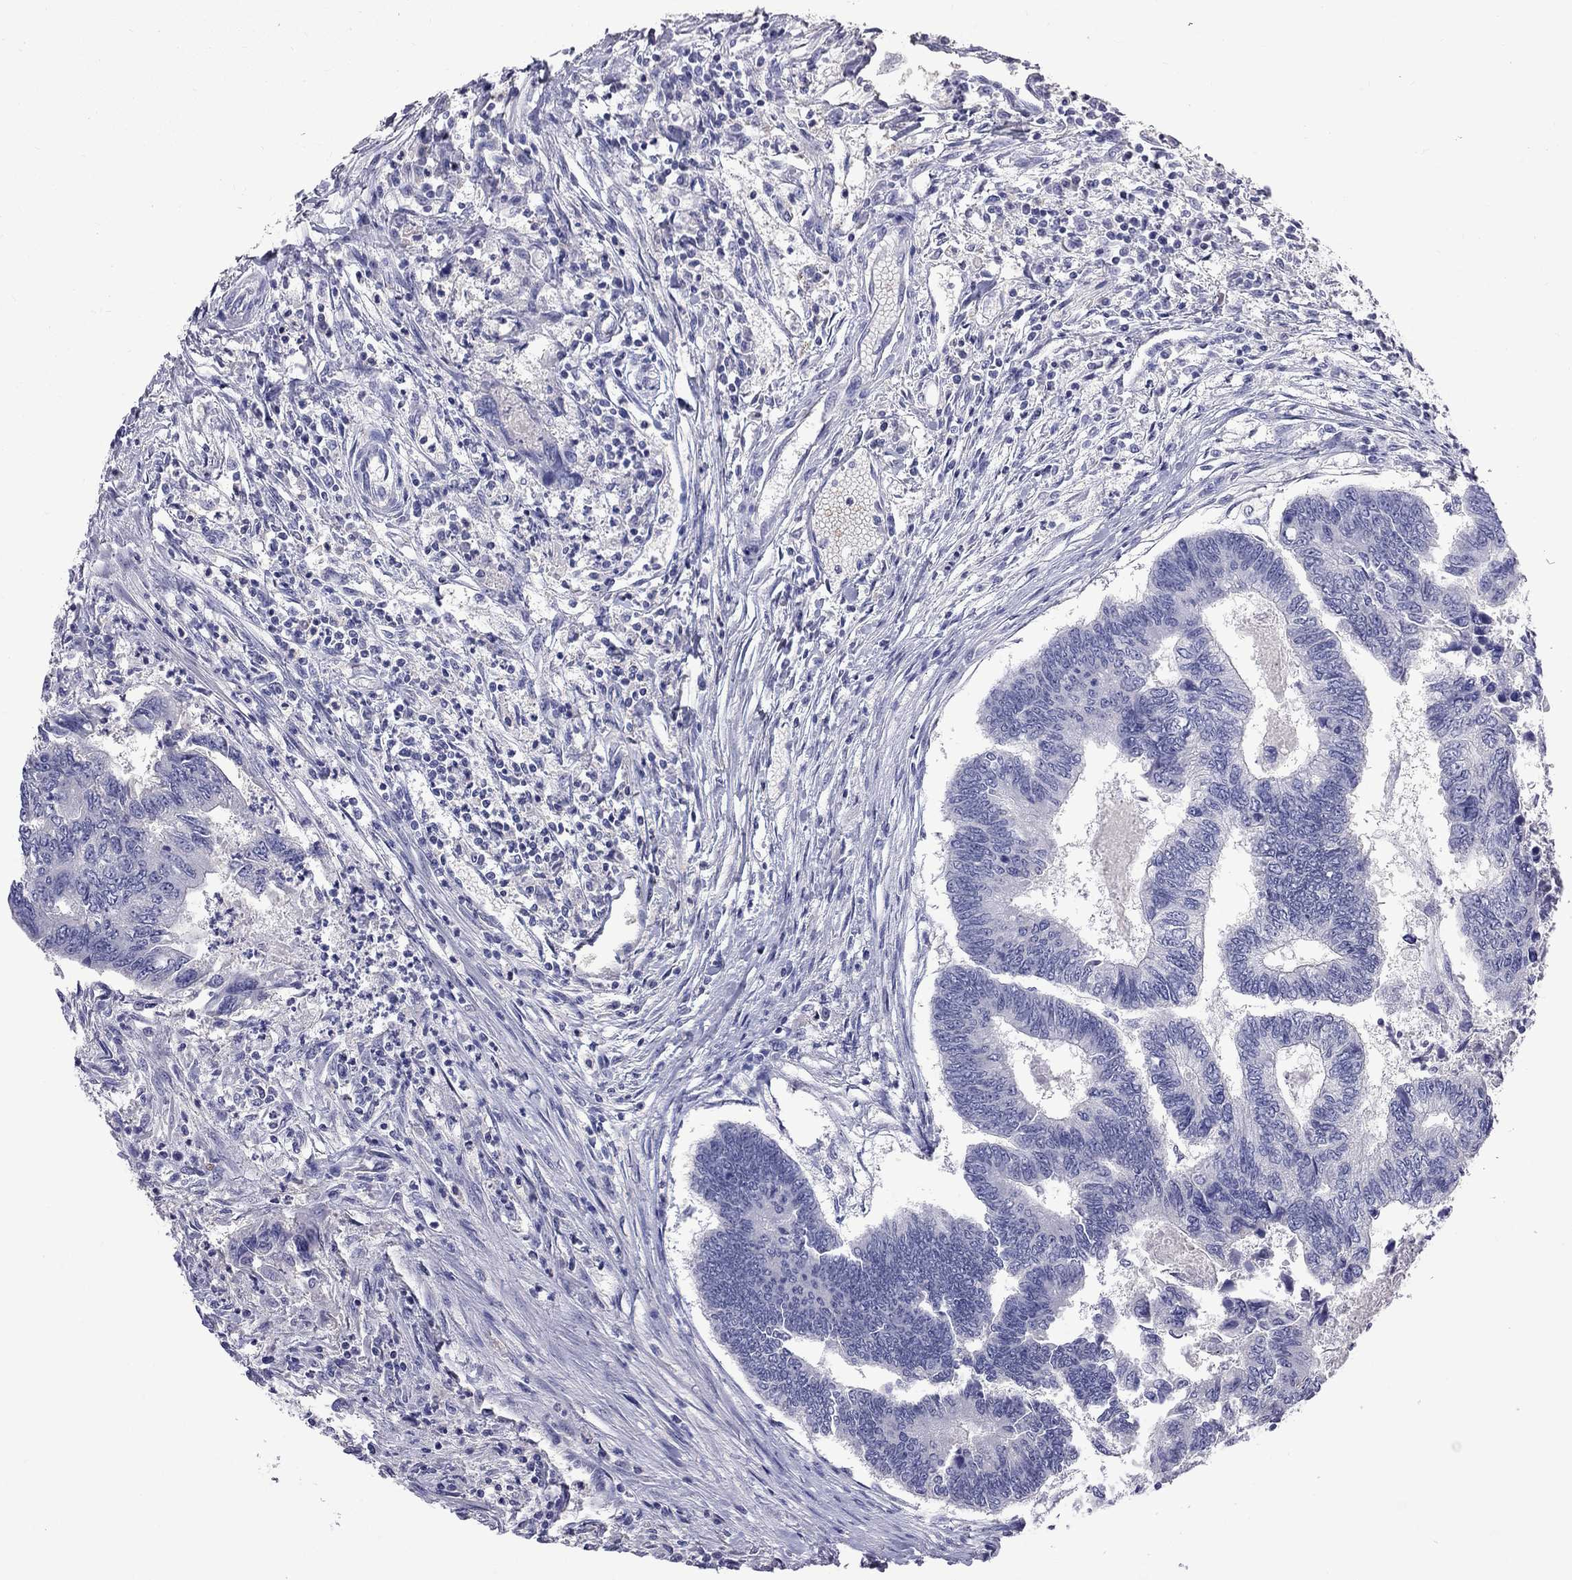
{"staining": {"intensity": "negative", "quantity": "none", "location": "none"}, "tissue": "colorectal cancer", "cell_type": "Tumor cells", "image_type": "cancer", "snomed": [{"axis": "morphology", "description": "Adenocarcinoma, NOS"}, {"axis": "topography", "description": "Colon"}], "caption": "High magnification brightfield microscopy of adenocarcinoma (colorectal) stained with DAB (3,3'-diaminobenzidine) (brown) and counterstained with hematoxylin (blue): tumor cells show no significant staining.", "gene": "CFAP91", "patient": {"sex": "female", "age": 65}}